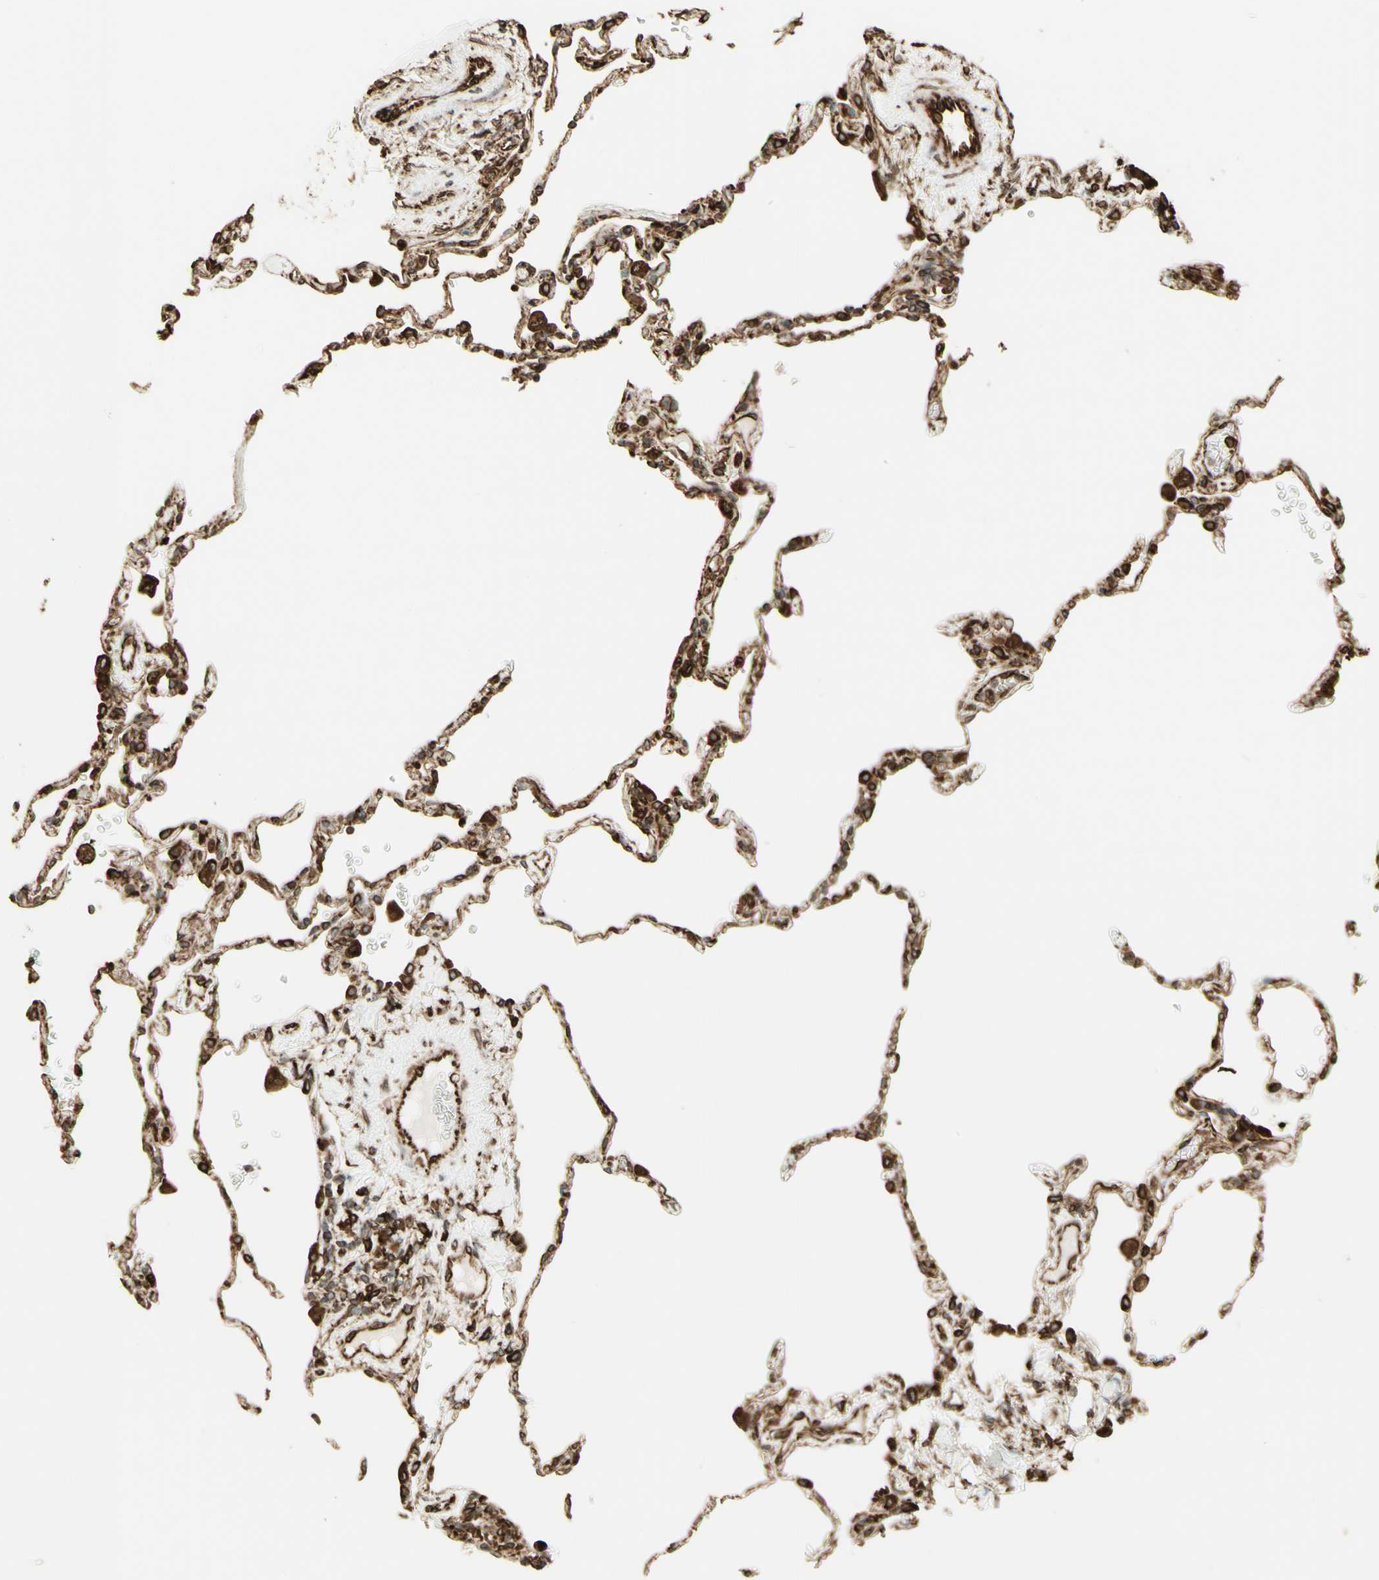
{"staining": {"intensity": "moderate", "quantity": ">75%", "location": "cytoplasmic/membranous"}, "tissue": "lung", "cell_type": "Alveolar cells", "image_type": "normal", "snomed": [{"axis": "morphology", "description": "Normal tissue, NOS"}, {"axis": "topography", "description": "Lung"}], "caption": "Immunohistochemical staining of unremarkable lung exhibits moderate cytoplasmic/membranous protein staining in approximately >75% of alveolar cells.", "gene": "CANX", "patient": {"sex": "male", "age": 59}}